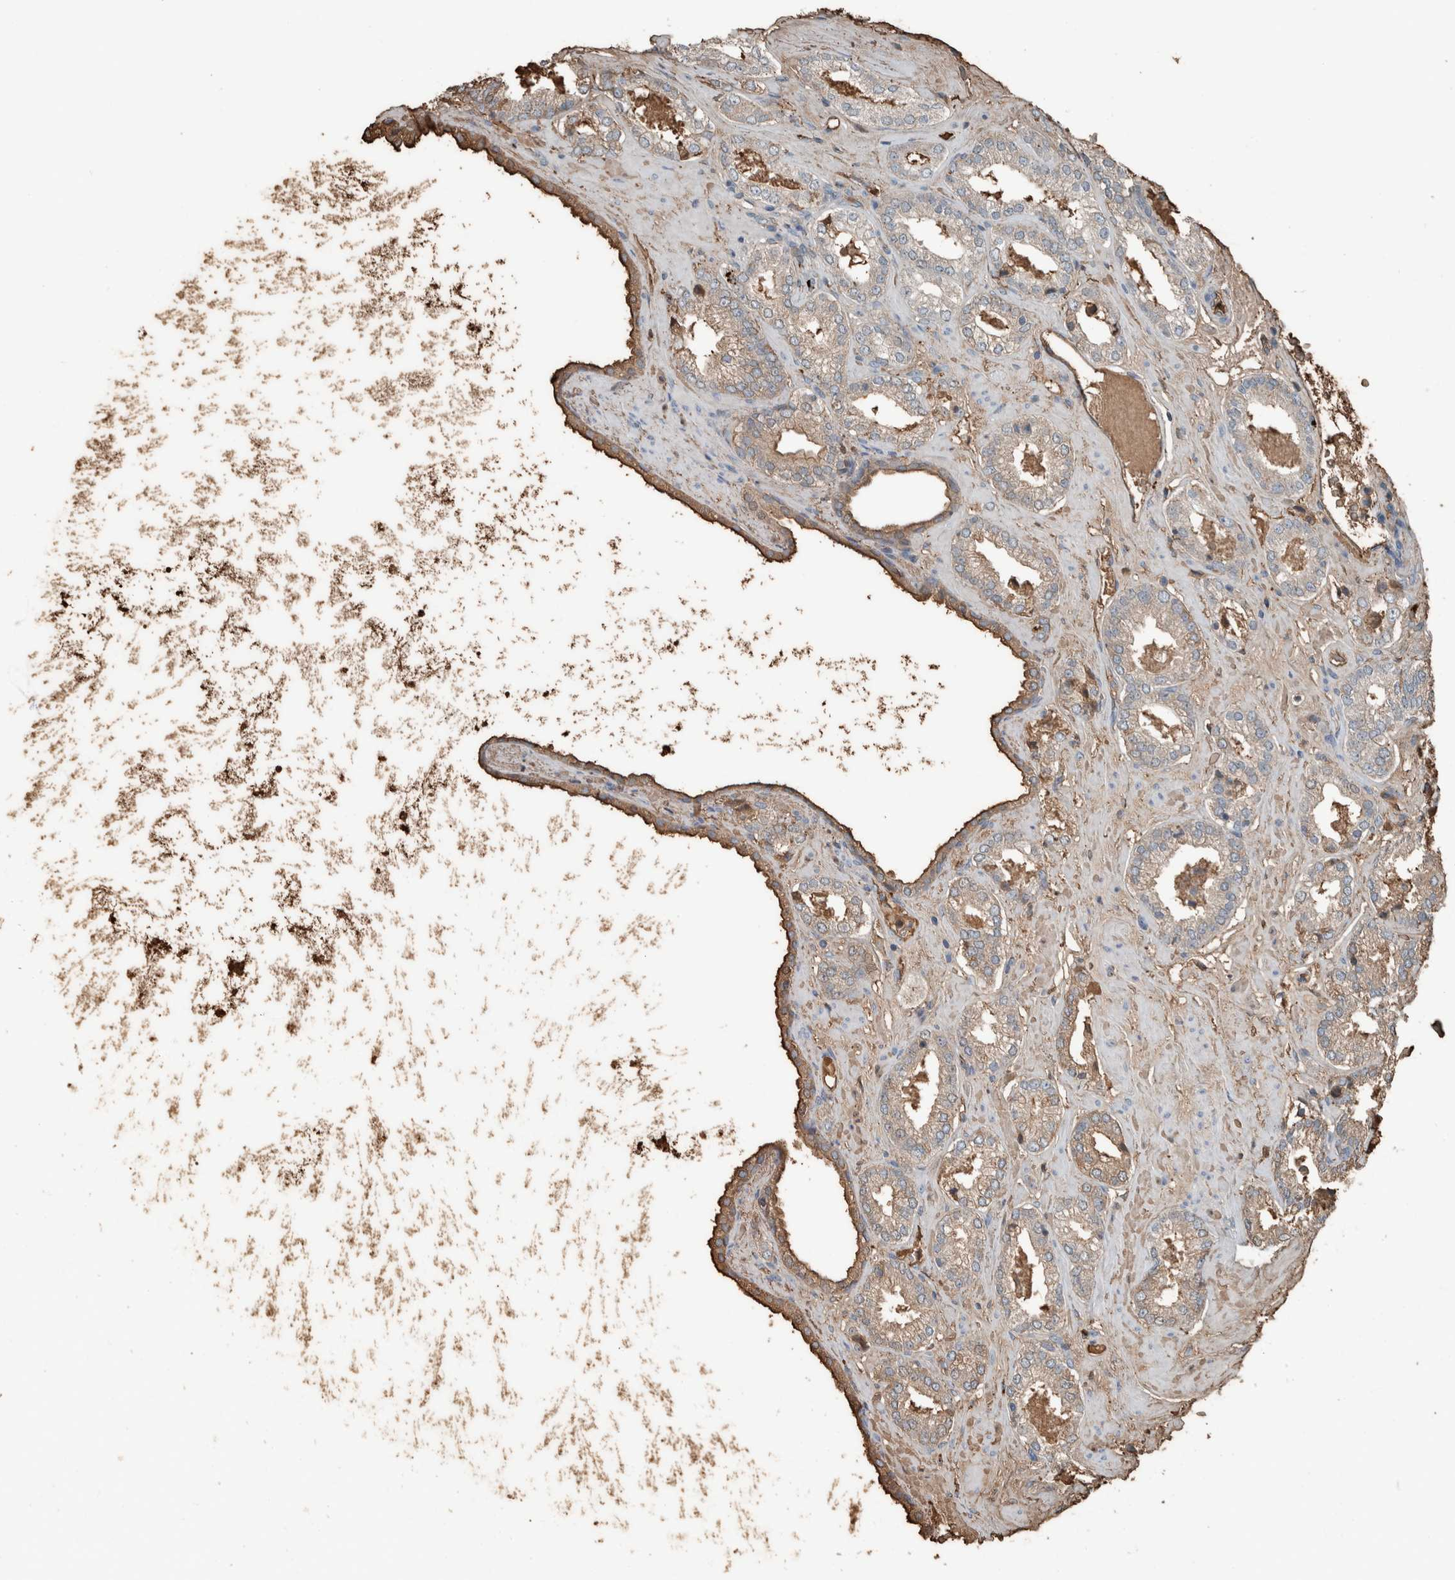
{"staining": {"intensity": "moderate", "quantity": "<25%", "location": "cytoplasmic/membranous"}, "tissue": "prostate cancer", "cell_type": "Tumor cells", "image_type": "cancer", "snomed": [{"axis": "morphology", "description": "Adenocarcinoma, Low grade"}, {"axis": "topography", "description": "Prostate"}], "caption": "Protein staining of prostate adenocarcinoma (low-grade) tissue reveals moderate cytoplasmic/membranous positivity in approximately <25% of tumor cells.", "gene": "USP34", "patient": {"sex": "male", "age": 62}}